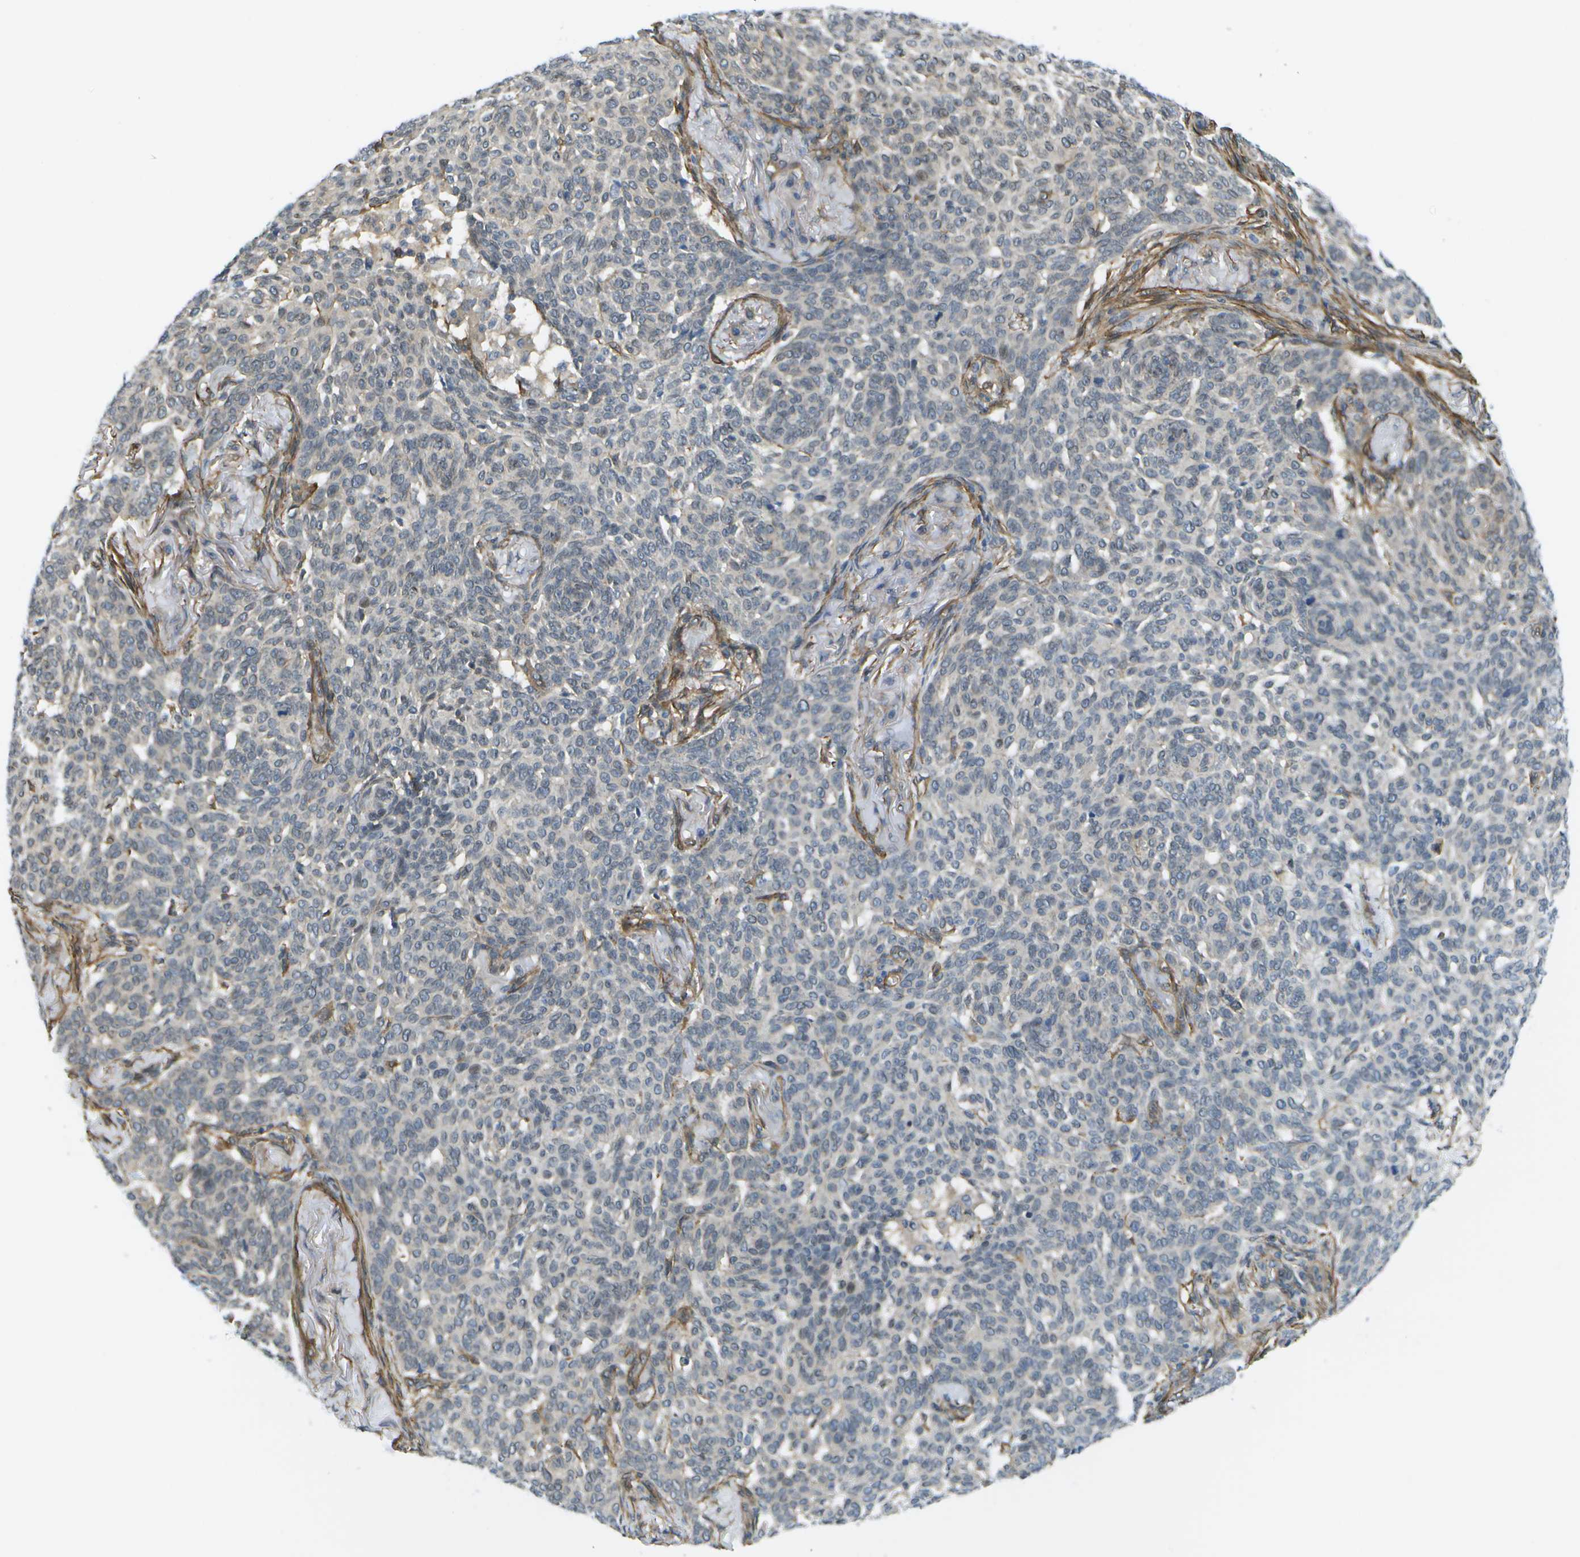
{"staining": {"intensity": "negative", "quantity": "none", "location": "none"}, "tissue": "skin cancer", "cell_type": "Tumor cells", "image_type": "cancer", "snomed": [{"axis": "morphology", "description": "Basal cell carcinoma"}, {"axis": "topography", "description": "Skin"}], "caption": "A high-resolution histopathology image shows immunohistochemistry staining of skin cancer, which demonstrates no significant expression in tumor cells. (Stains: DAB immunohistochemistry with hematoxylin counter stain, Microscopy: brightfield microscopy at high magnification).", "gene": "KIAA0040", "patient": {"sex": "male", "age": 85}}